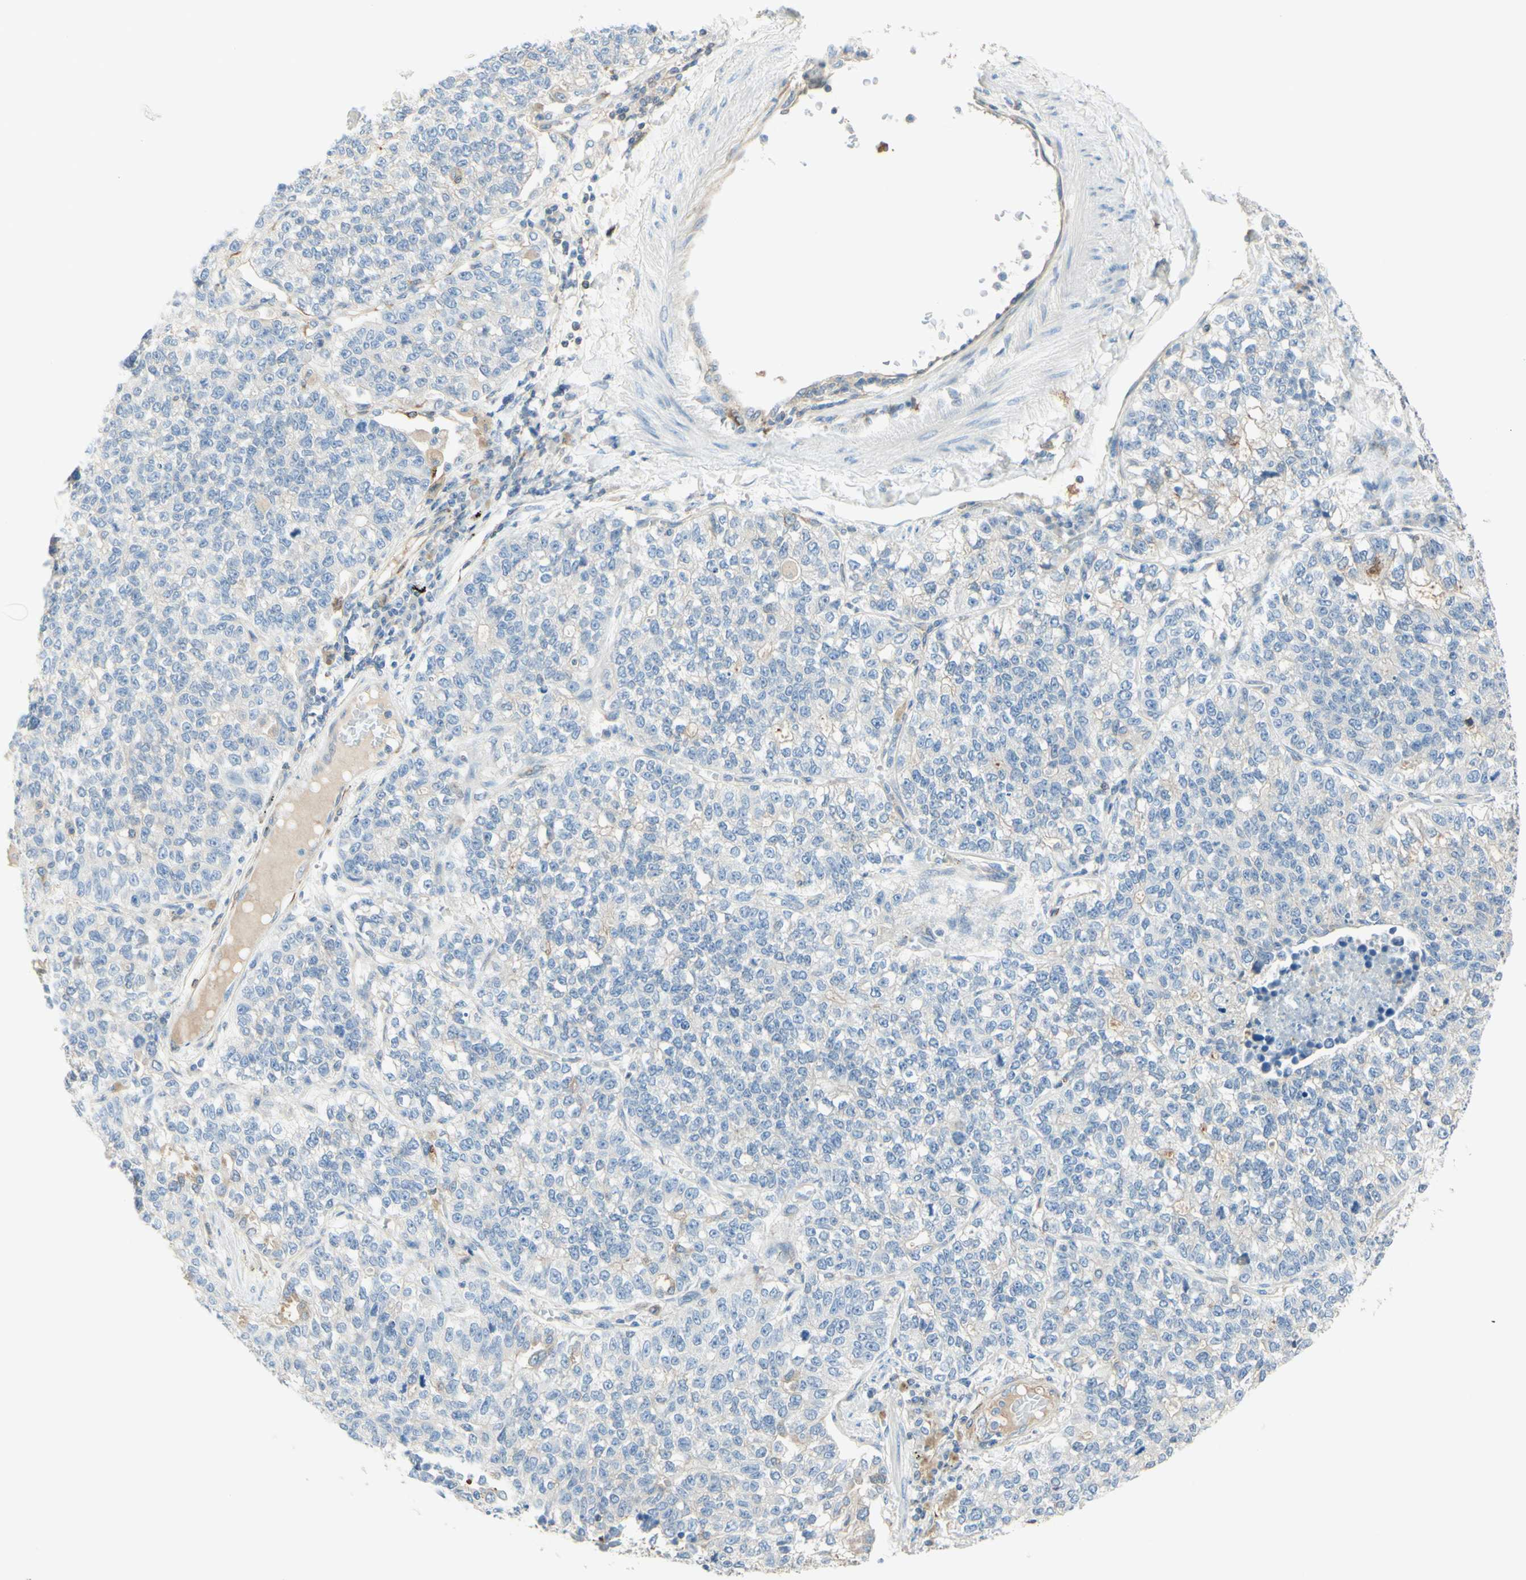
{"staining": {"intensity": "negative", "quantity": "none", "location": "none"}, "tissue": "lung cancer", "cell_type": "Tumor cells", "image_type": "cancer", "snomed": [{"axis": "morphology", "description": "Adenocarcinoma, NOS"}, {"axis": "topography", "description": "Lung"}], "caption": "High magnification brightfield microscopy of lung cancer stained with DAB (3,3'-diaminobenzidine) (brown) and counterstained with hematoxylin (blue): tumor cells show no significant expression.", "gene": "MTM1", "patient": {"sex": "male", "age": 49}}